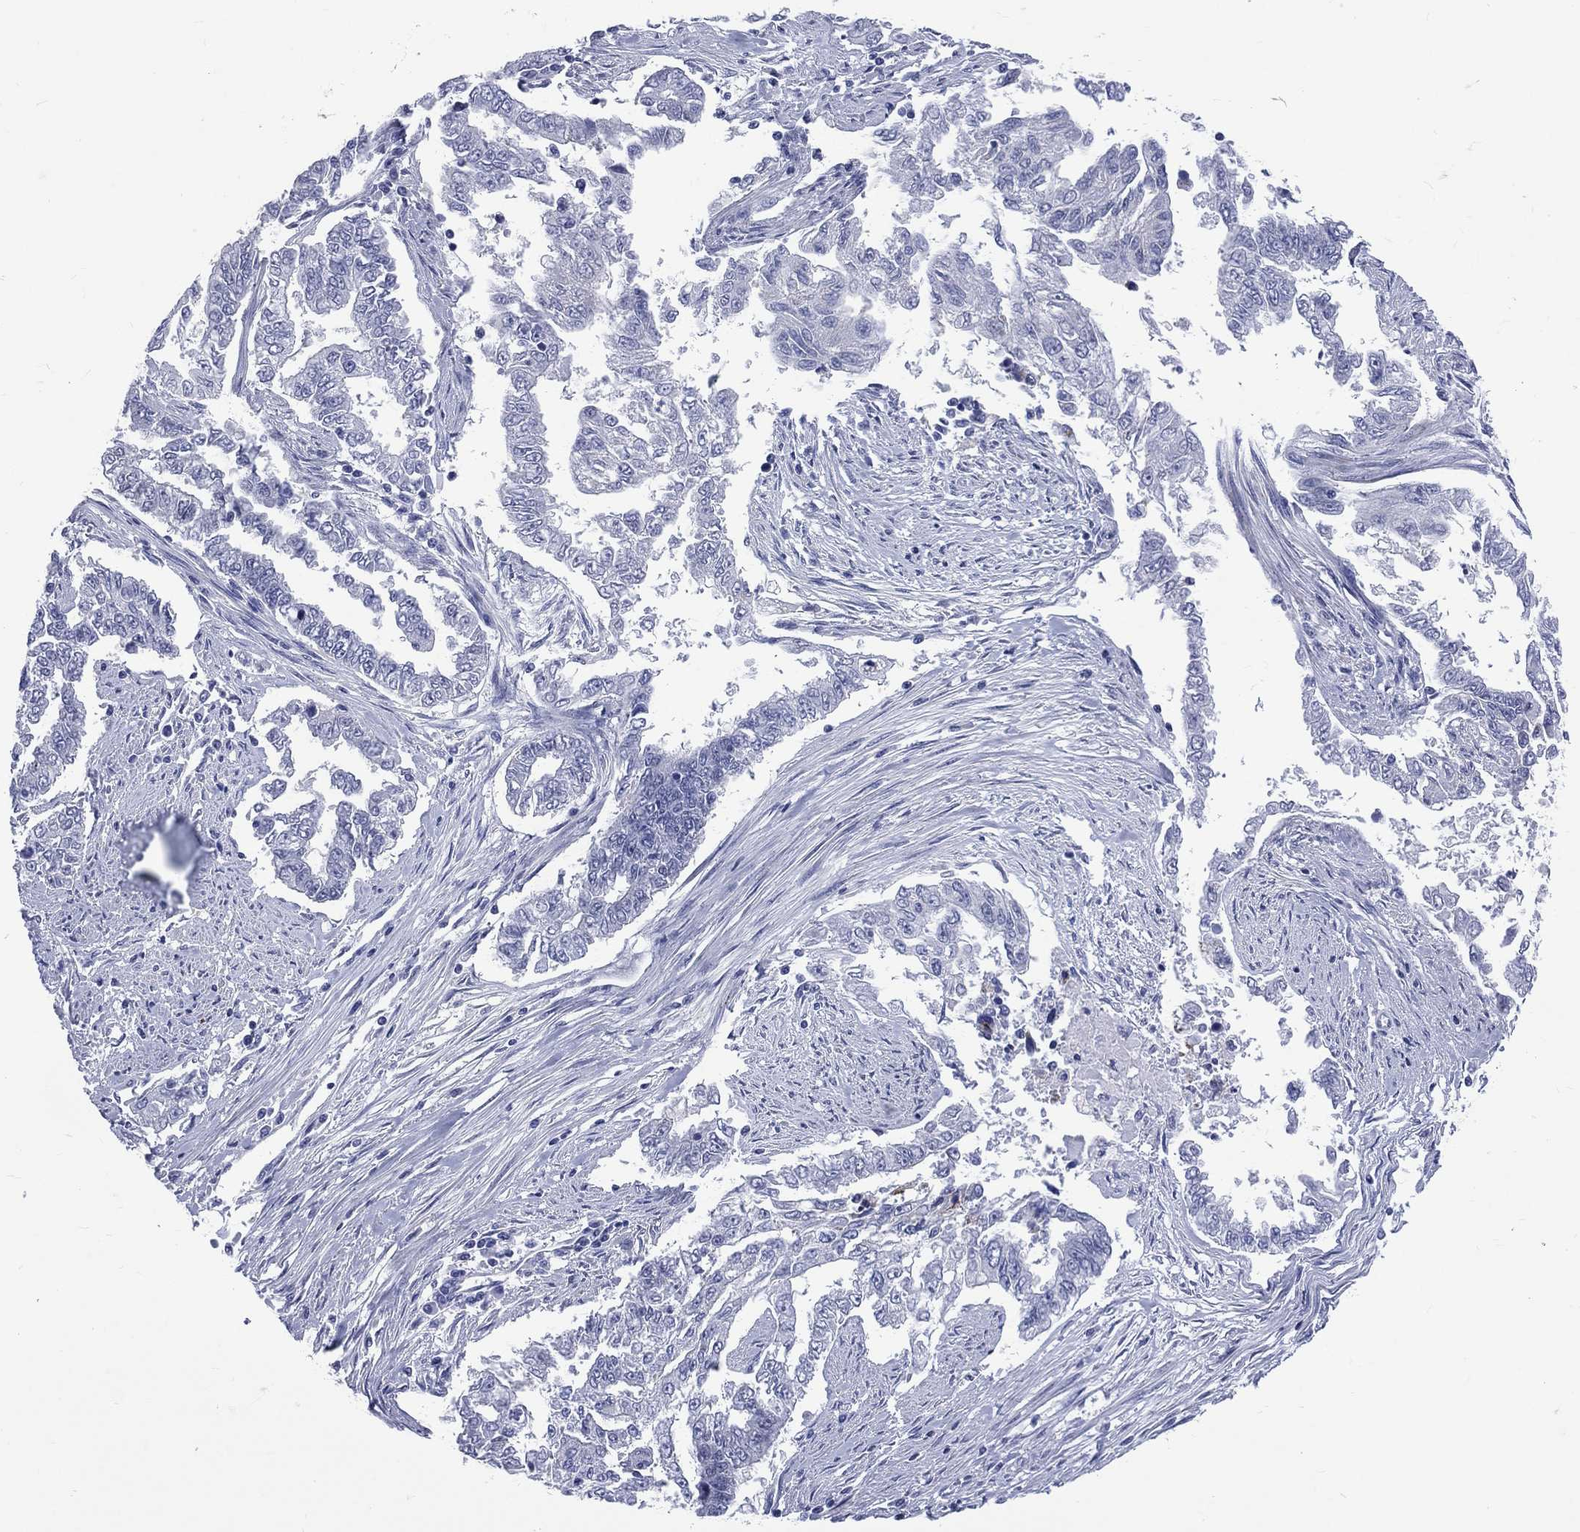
{"staining": {"intensity": "negative", "quantity": "none", "location": "none"}, "tissue": "endometrial cancer", "cell_type": "Tumor cells", "image_type": "cancer", "snomed": [{"axis": "morphology", "description": "Adenocarcinoma, NOS"}, {"axis": "topography", "description": "Uterus"}], "caption": "The immunohistochemistry (IHC) micrograph has no significant positivity in tumor cells of adenocarcinoma (endometrial) tissue. (IHC, brightfield microscopy, high magnification).", "gene": "MLLT10", "patient": {"sex": "female", "age": 59}}